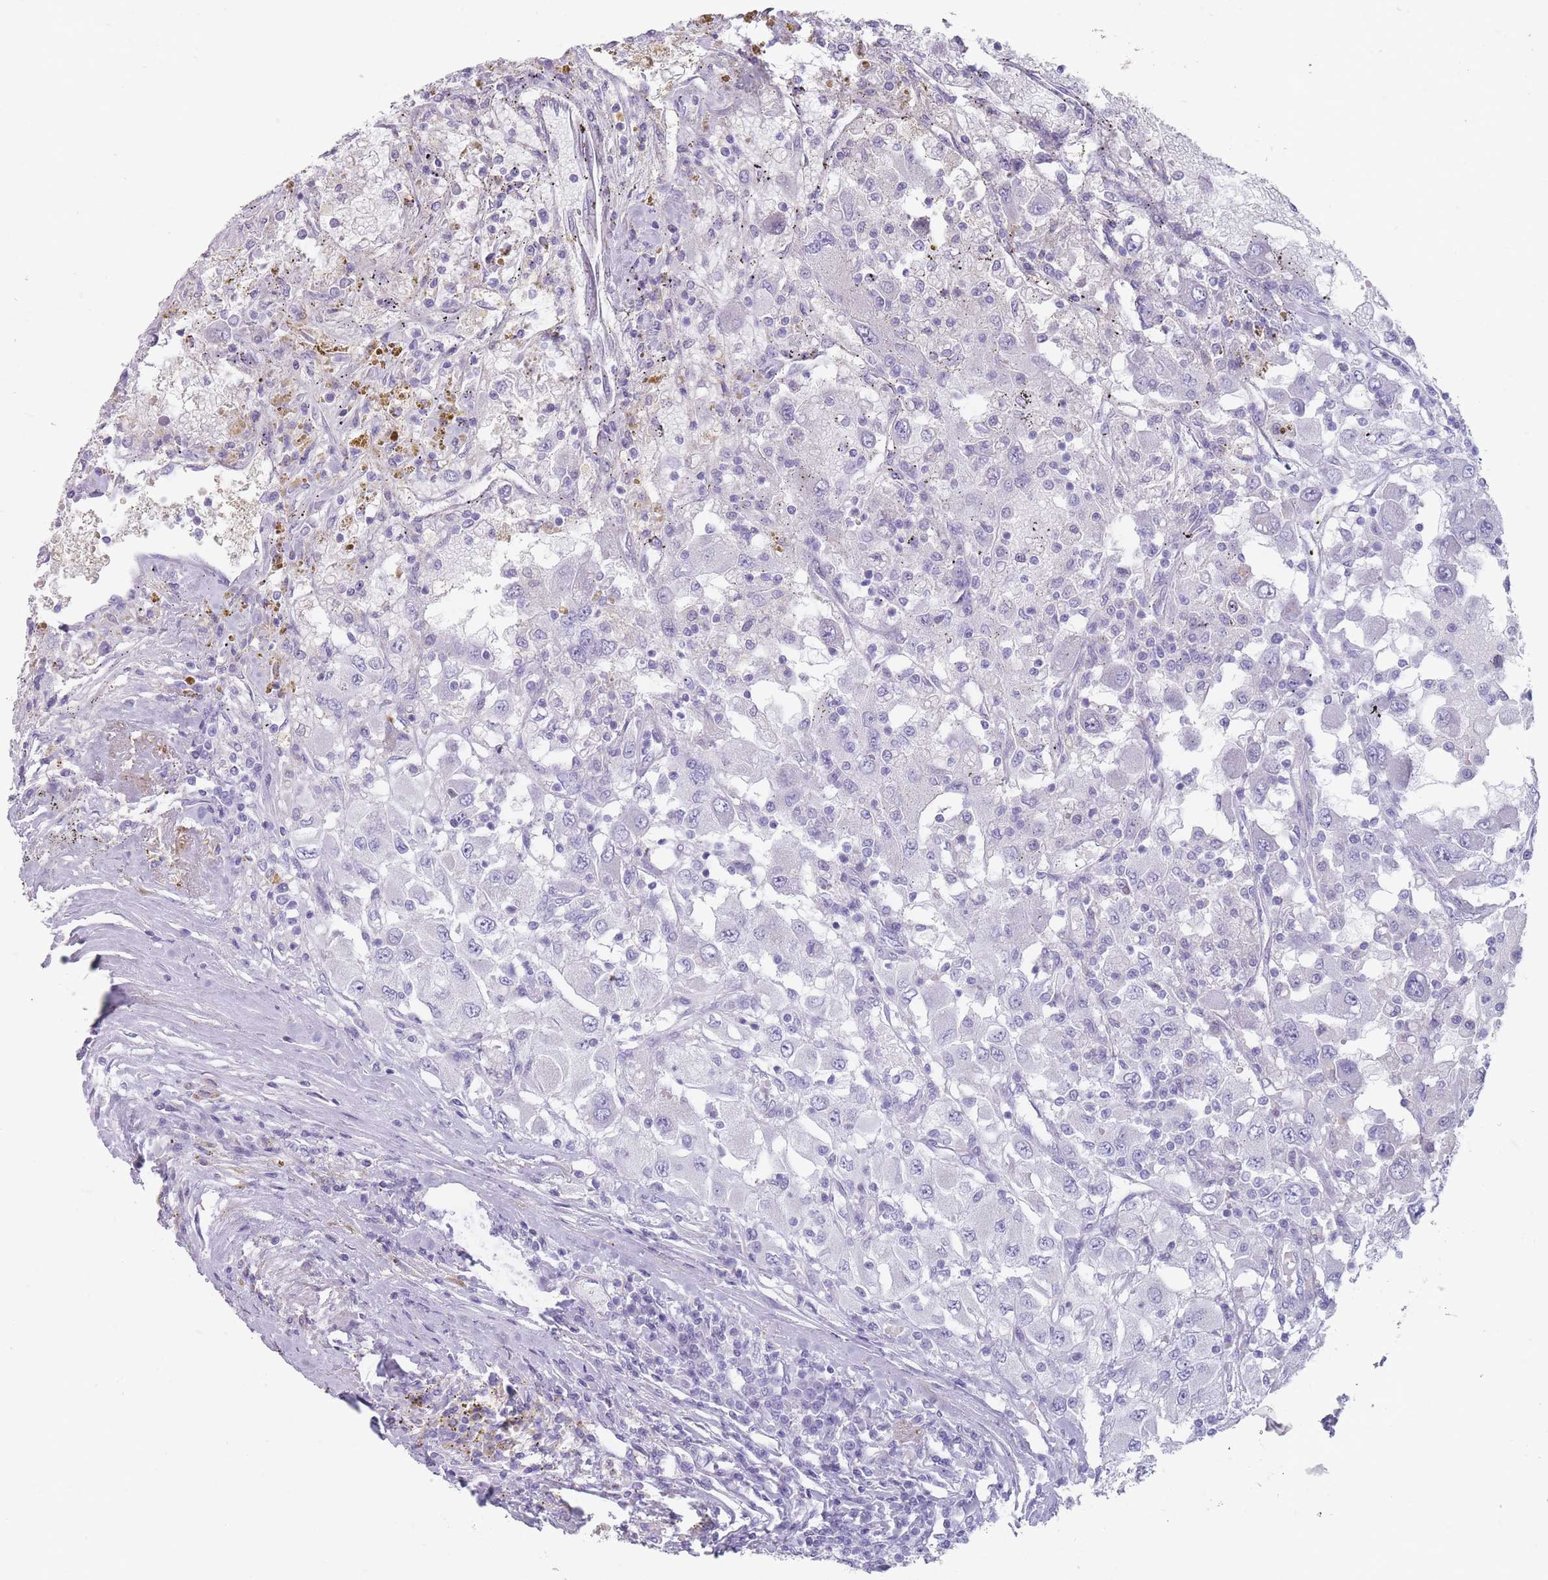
{"staining": {"intensity": "negative", "quantity": "none", "location": "none"}, "tissue": "renal cancer", "cell_type": "Tumor cells", "image_type": "cancer", "snomed": [{"axis": "morphology", "description": "Adenocarcinoma, NOS"}, {"axis": "topography", "description": "Kidney"}], "caption": "A micrograph of renal cancer (adenocarcinoma) stained for a protein shows no brown staining in tumor cells.", "gene": "RHBG", "patient": {"sex": "female", "age": 67}}